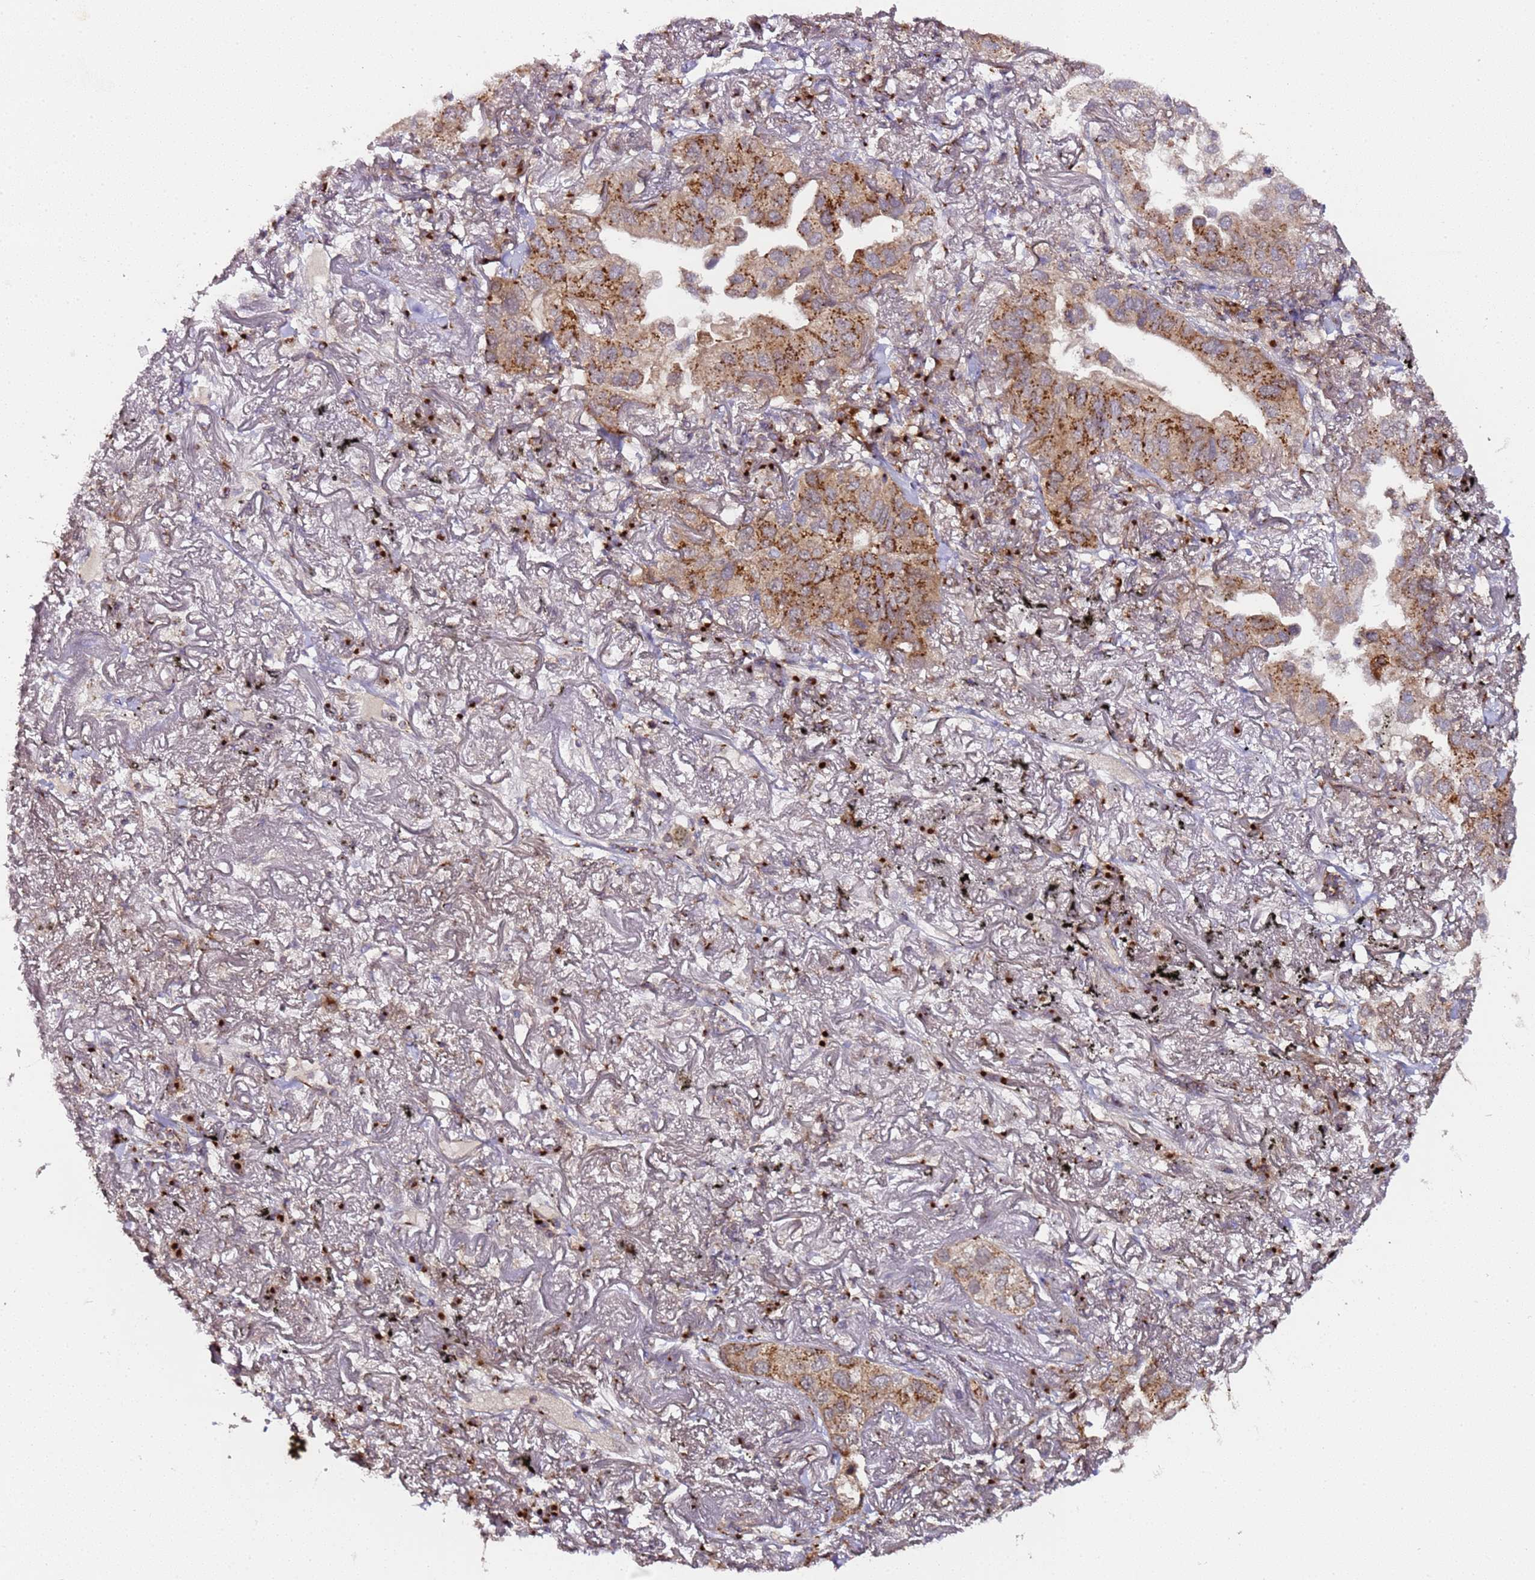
{"staining": {"intensity": "moderate", "quantity": ">75%", "location": "cytoplasmic/membranous"}, "tissue": "lung cancer", "cell_type": "Tumor cells", "image_type": "cancer", "snomed": [{"axis": "morphology", "description": "Adenocarcinoma, NOS"}, {"axis": "topography", "description": "Lung"}], "caption": "Immunohistochemistry histopathology image of lung adenocarcinoma stained for a protein (brown), which shows medium levels of moderate cytoplasmic/membranous positivity in approximately >75% of tumor cells.", "gene": "MRPL49", "patient": {"sex": "male", "age": 65}}